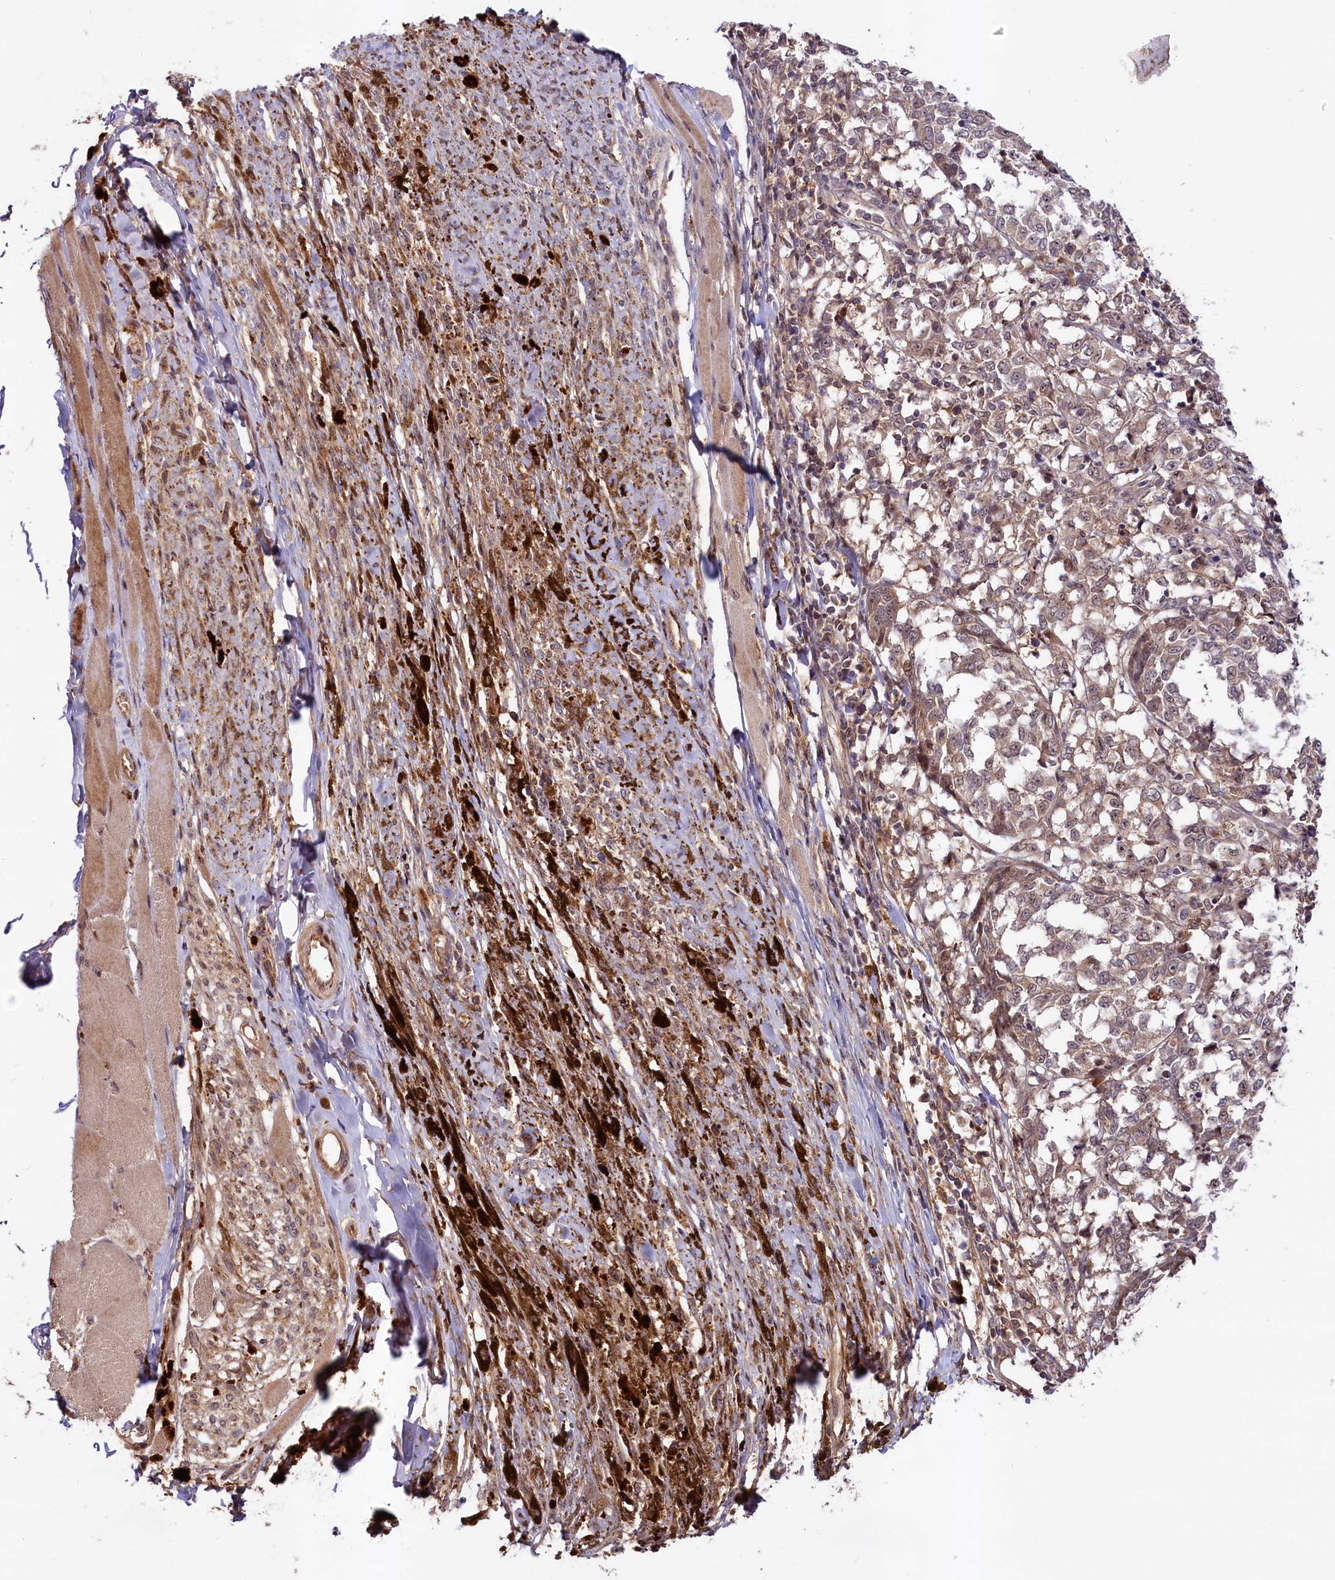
{"staining": {"intensity": "weak", "quantity": ">75%", "location": "cytoplasmic/membranous"}, "tissue": "melanoma", "cell_type": "Tumor cells", "image_type": "cancer", "snomed": [{"axis": "morphology", "description": "Malignant melanoma, NOS"}, {"axis": "topography", "description": "Skin"}], "caption": "Human malignant melanoma stained with a brown dye displays weak cytoplasmic/membranous positive expression in about >75% of tumor cells.", "gene": "NEDD1", "patient": {"sex": "female", "age": 72}}